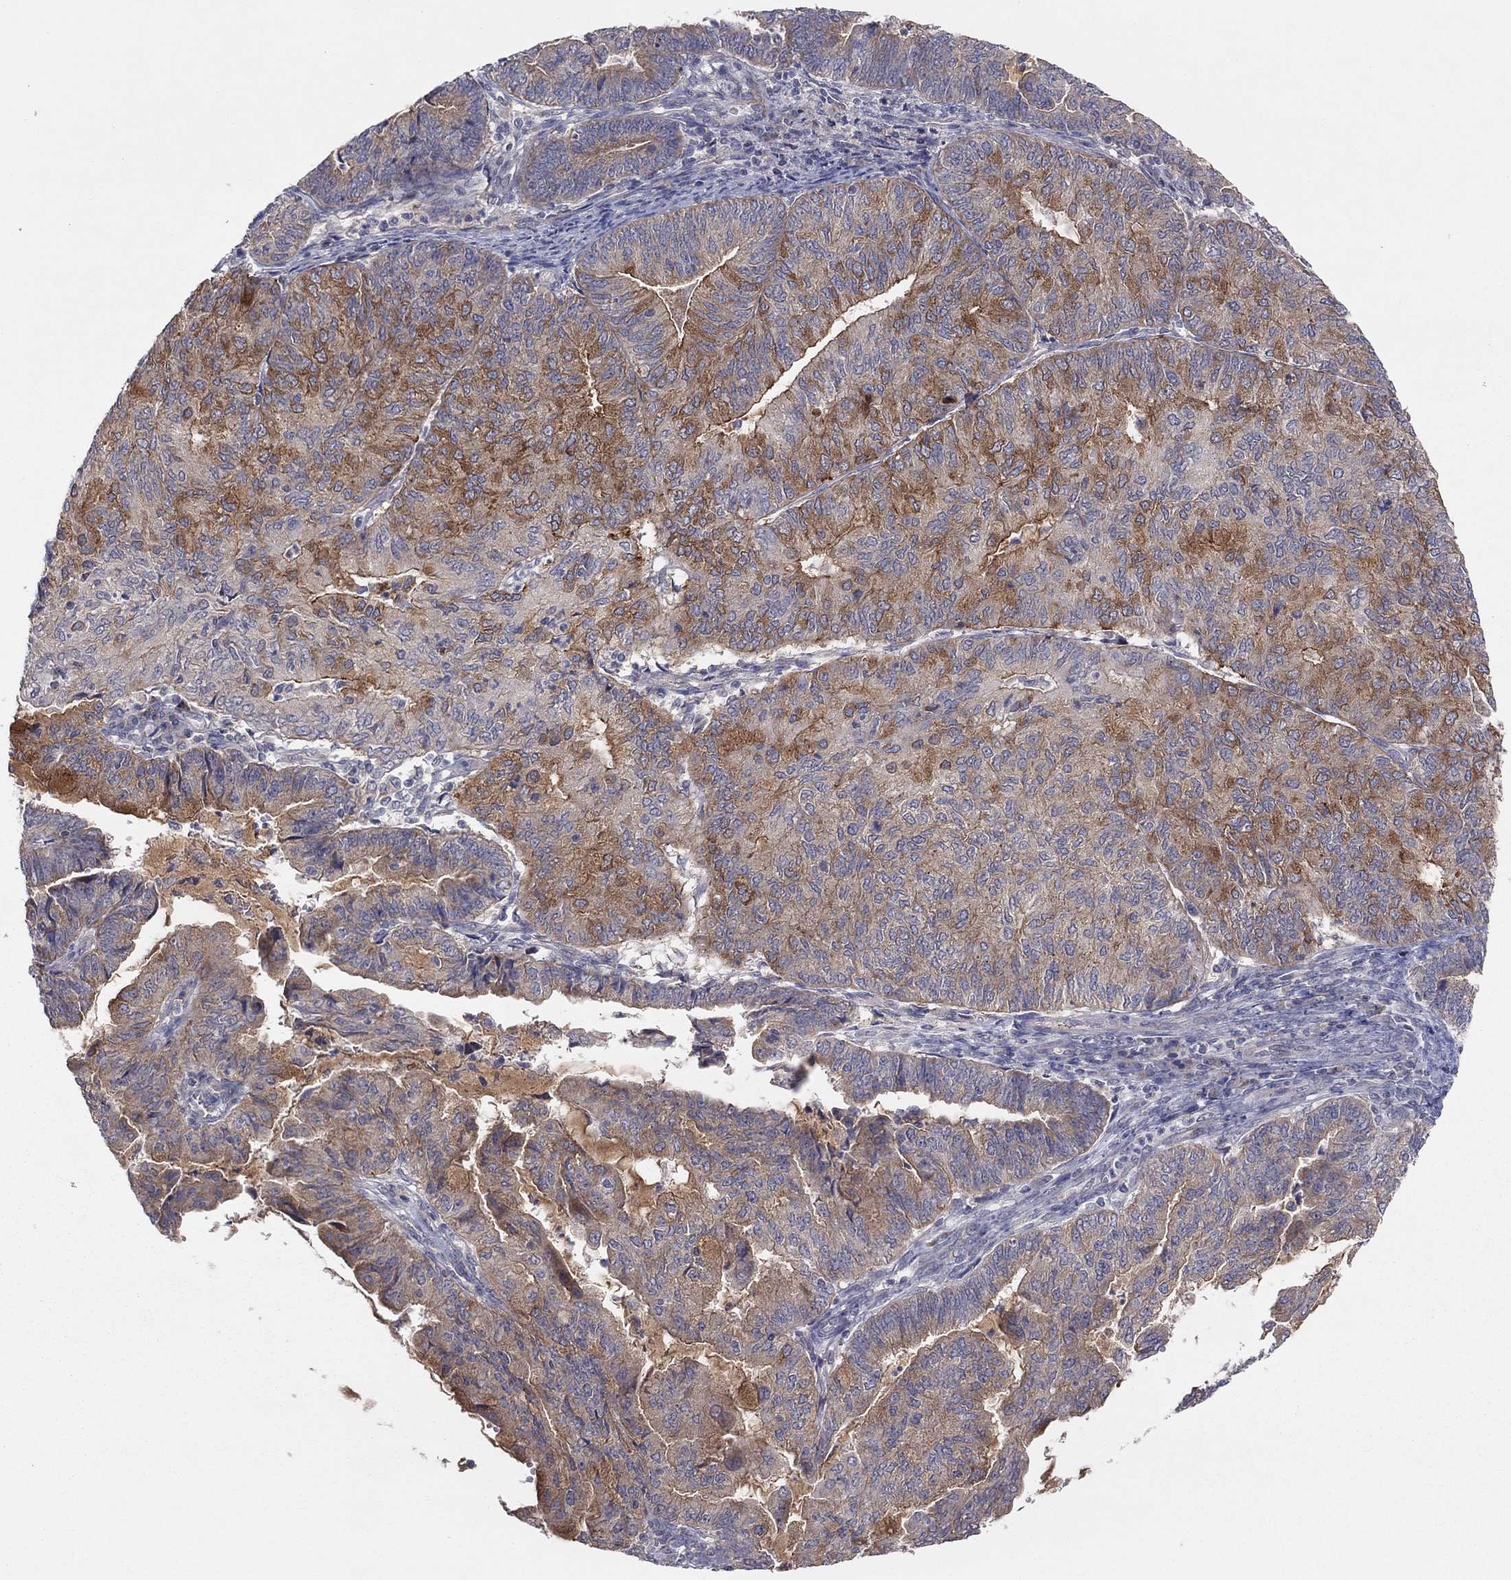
{"staining": {"intensity": "strong", "quantity": "25%-75%", "location": "cytoplasmic/membranous"}, "tissue": "endometrial cancer", "cell_type": "Tumor cells", "image_type": "cancer", "snomed": [{"axis": "morphology", "description": "Adenocarcinoma, NOS"}, {"axis": "topography", "description": "Endometrium"}], "caption": "The histopathology image reveals a brown stain indicating the presence of a protein in the cytoplasmic/membranous of tumor cells in adenocarcinoma (endometrial).", "gene": "CRACDL", "patient": {"sex": "female", "age": 82}}